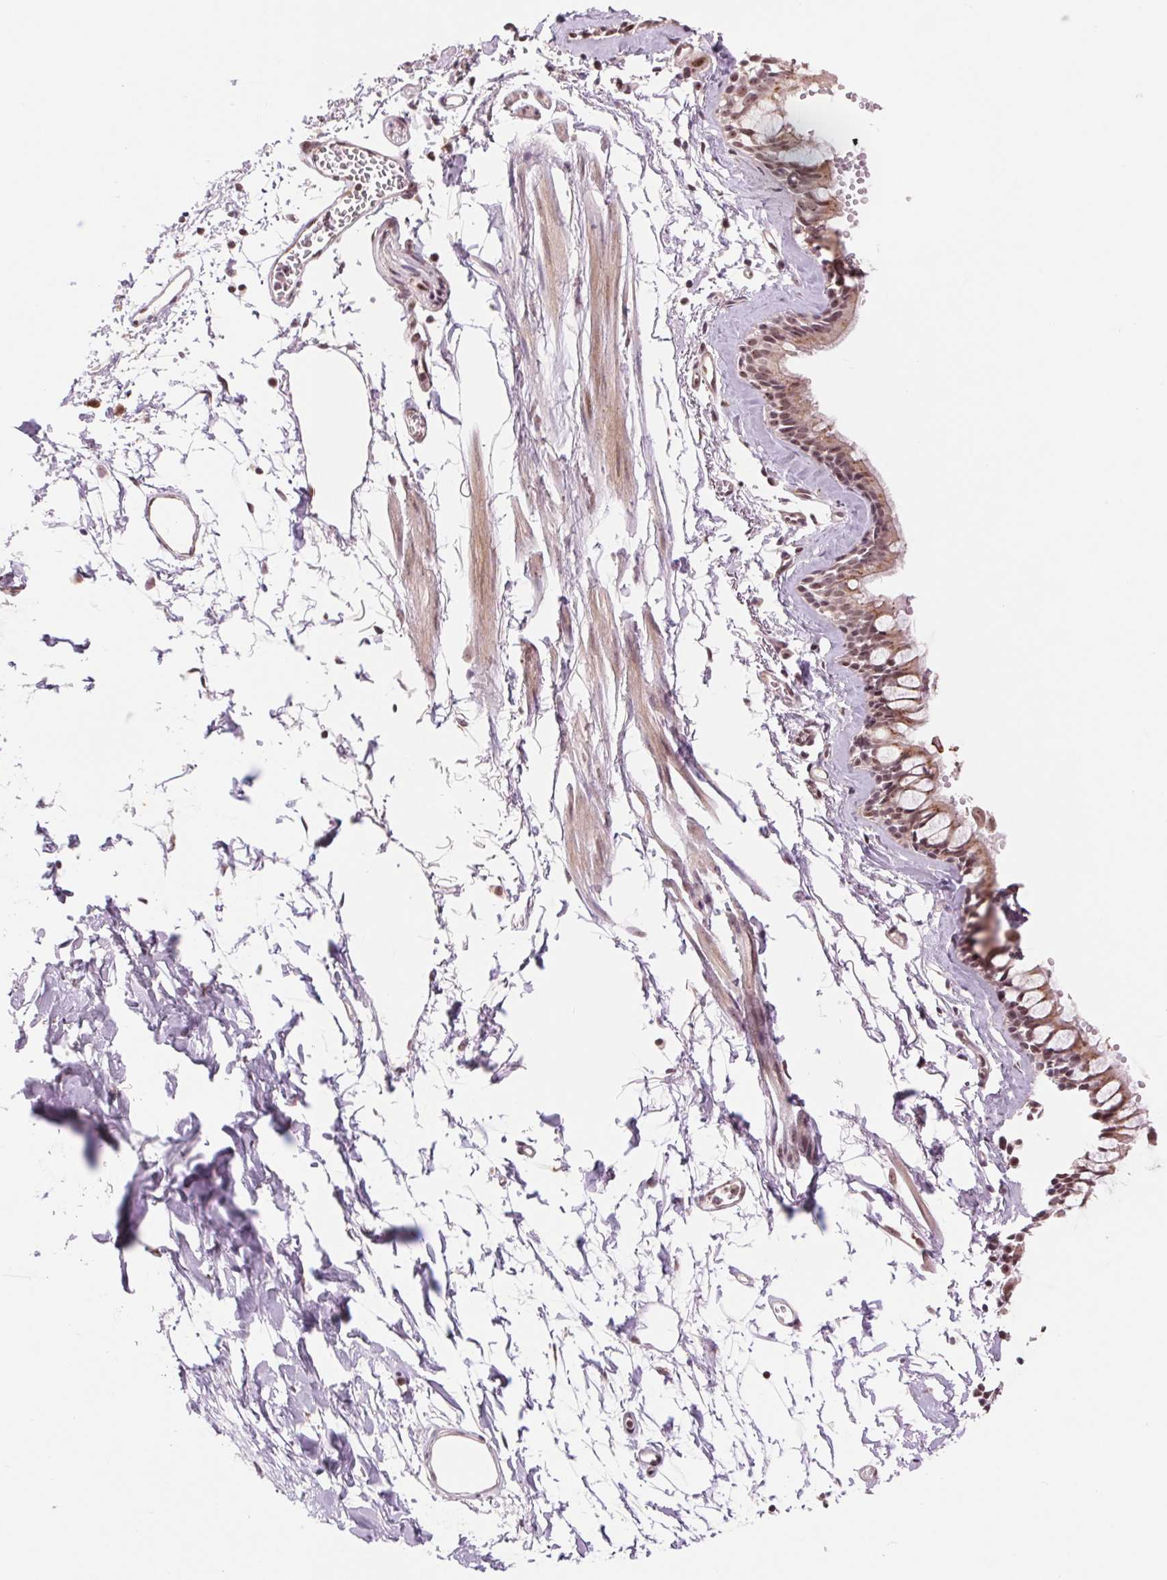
{"staining": {"intensity": "weak", "quantity": "25%-75%", "location": "cytoplasmic/membranous,nuclear"}, "tissue": "bronchus", "cell_type": "Respiratory epithelial cells", "image_type": "normal", "snomed": [{"axis": "morphology", "description": "Normal tissue, NOS"}, {"axis": "topography", "description": "Cartilage tissue"}, {"axis": "topography", "description": "Bronchus"}], "caption": "High-magnification brightfield microscopy of benign bronchus stained with DAB (3,3'-diaminobenzidine) (brown) and counterstained with hematoxylin (blue). respiratory epithelial cells exhibit weak cytoplasmic/membranous,nuclear positivity is seen in about25%-75% of cells.", "gene": "CHMP4B", "patient": {"sex": "female", "age": 59}}